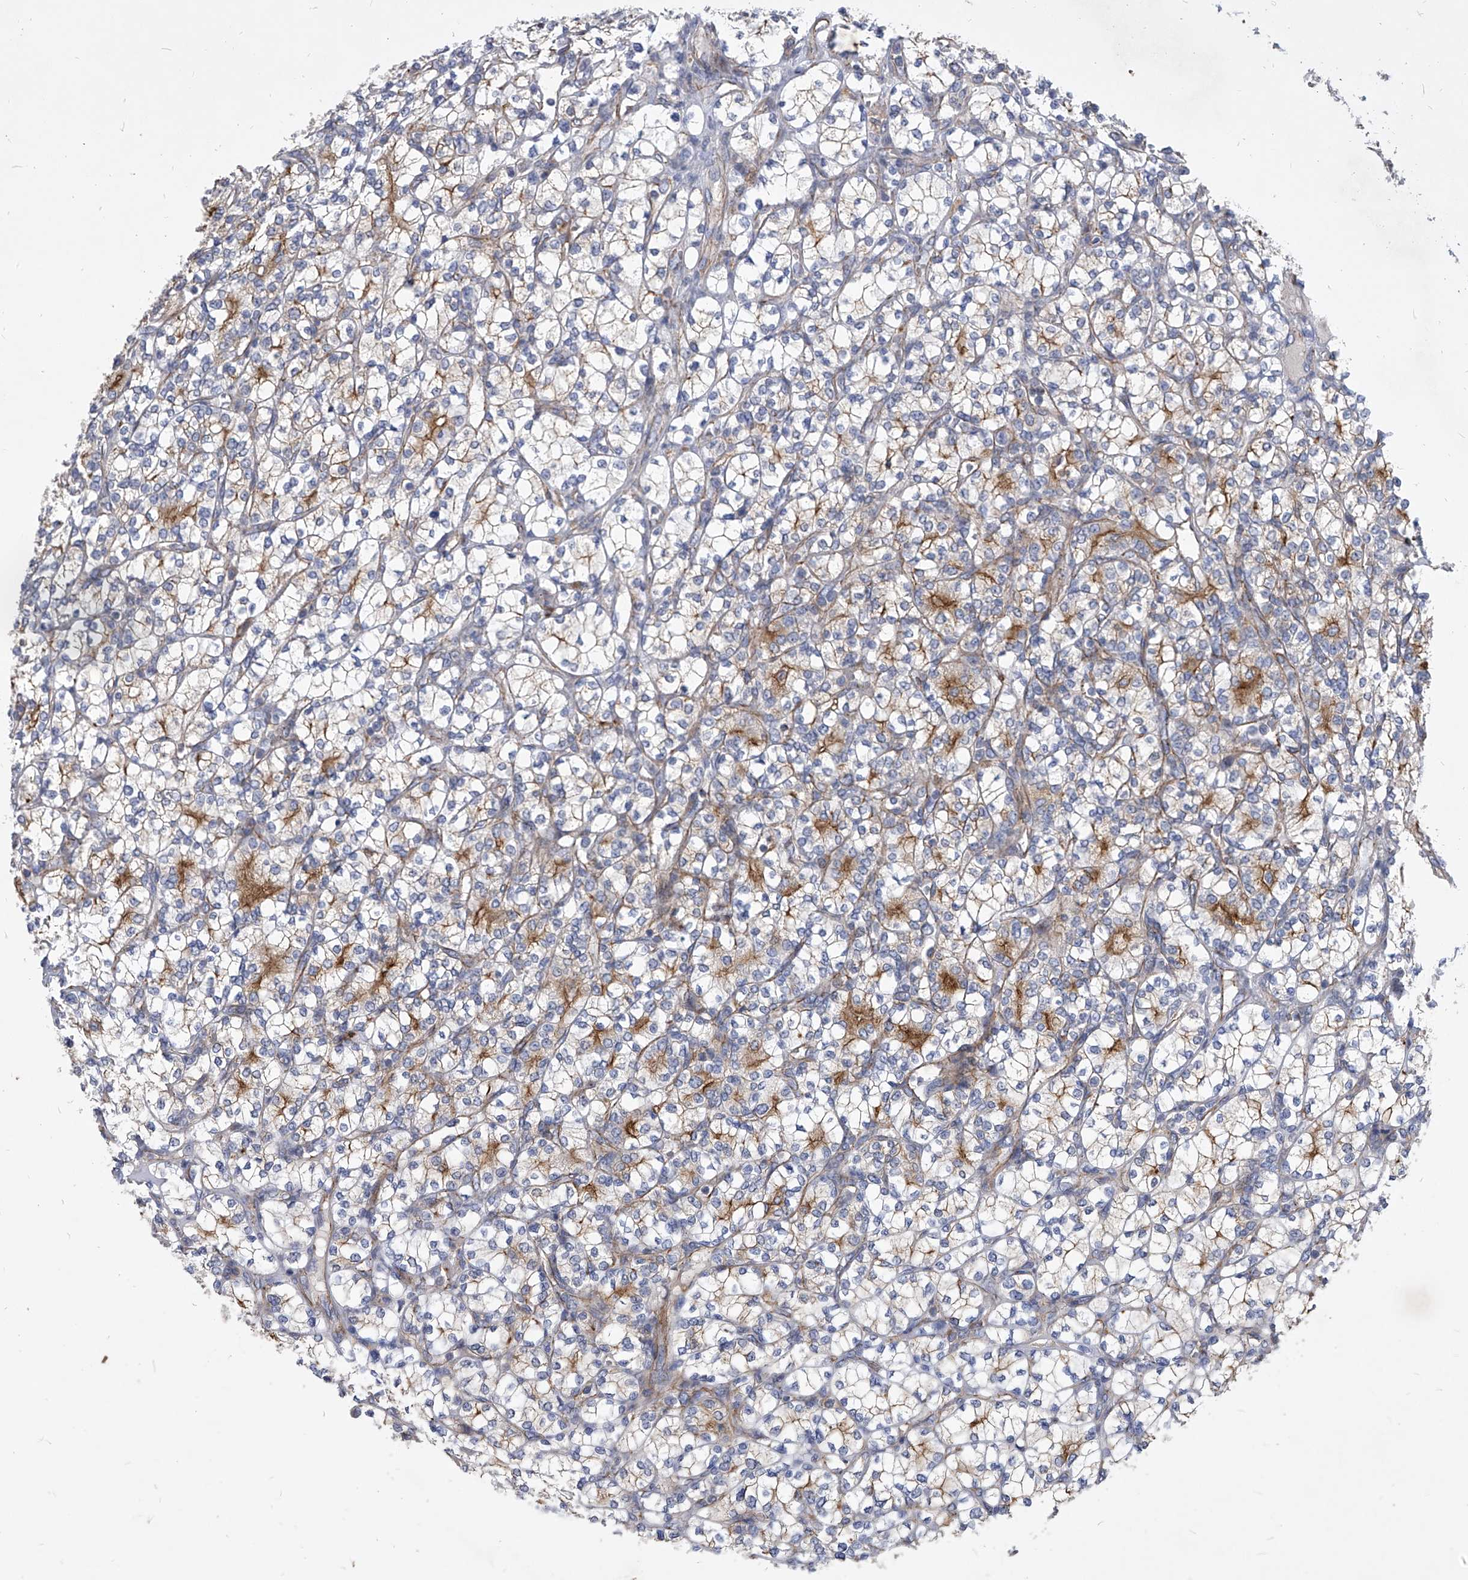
{"staining": {"intensity": "moderate", "quantity": "25%-75%", "location": "cytoplasmic/membranous"}, "tissue": "renal cancer", "cell_type": "Tumor cells", "image_type": "cancer", "snomed": [{"axis": "morphology", "description": "Adenocarcinoma, NOS"}, {"axis": "topography", "description": "Kidney"}], "caption": "Immunohistochemistry (IHC) photomicrograph of human renal cancer stained for a protein (brown), which displays medium levels of moderate cytoplasmic/membranous positivity in about 25%-75% of tumor cells.", "gene": "MINDY4", "patient": {"sex": "male", "age": 77}}